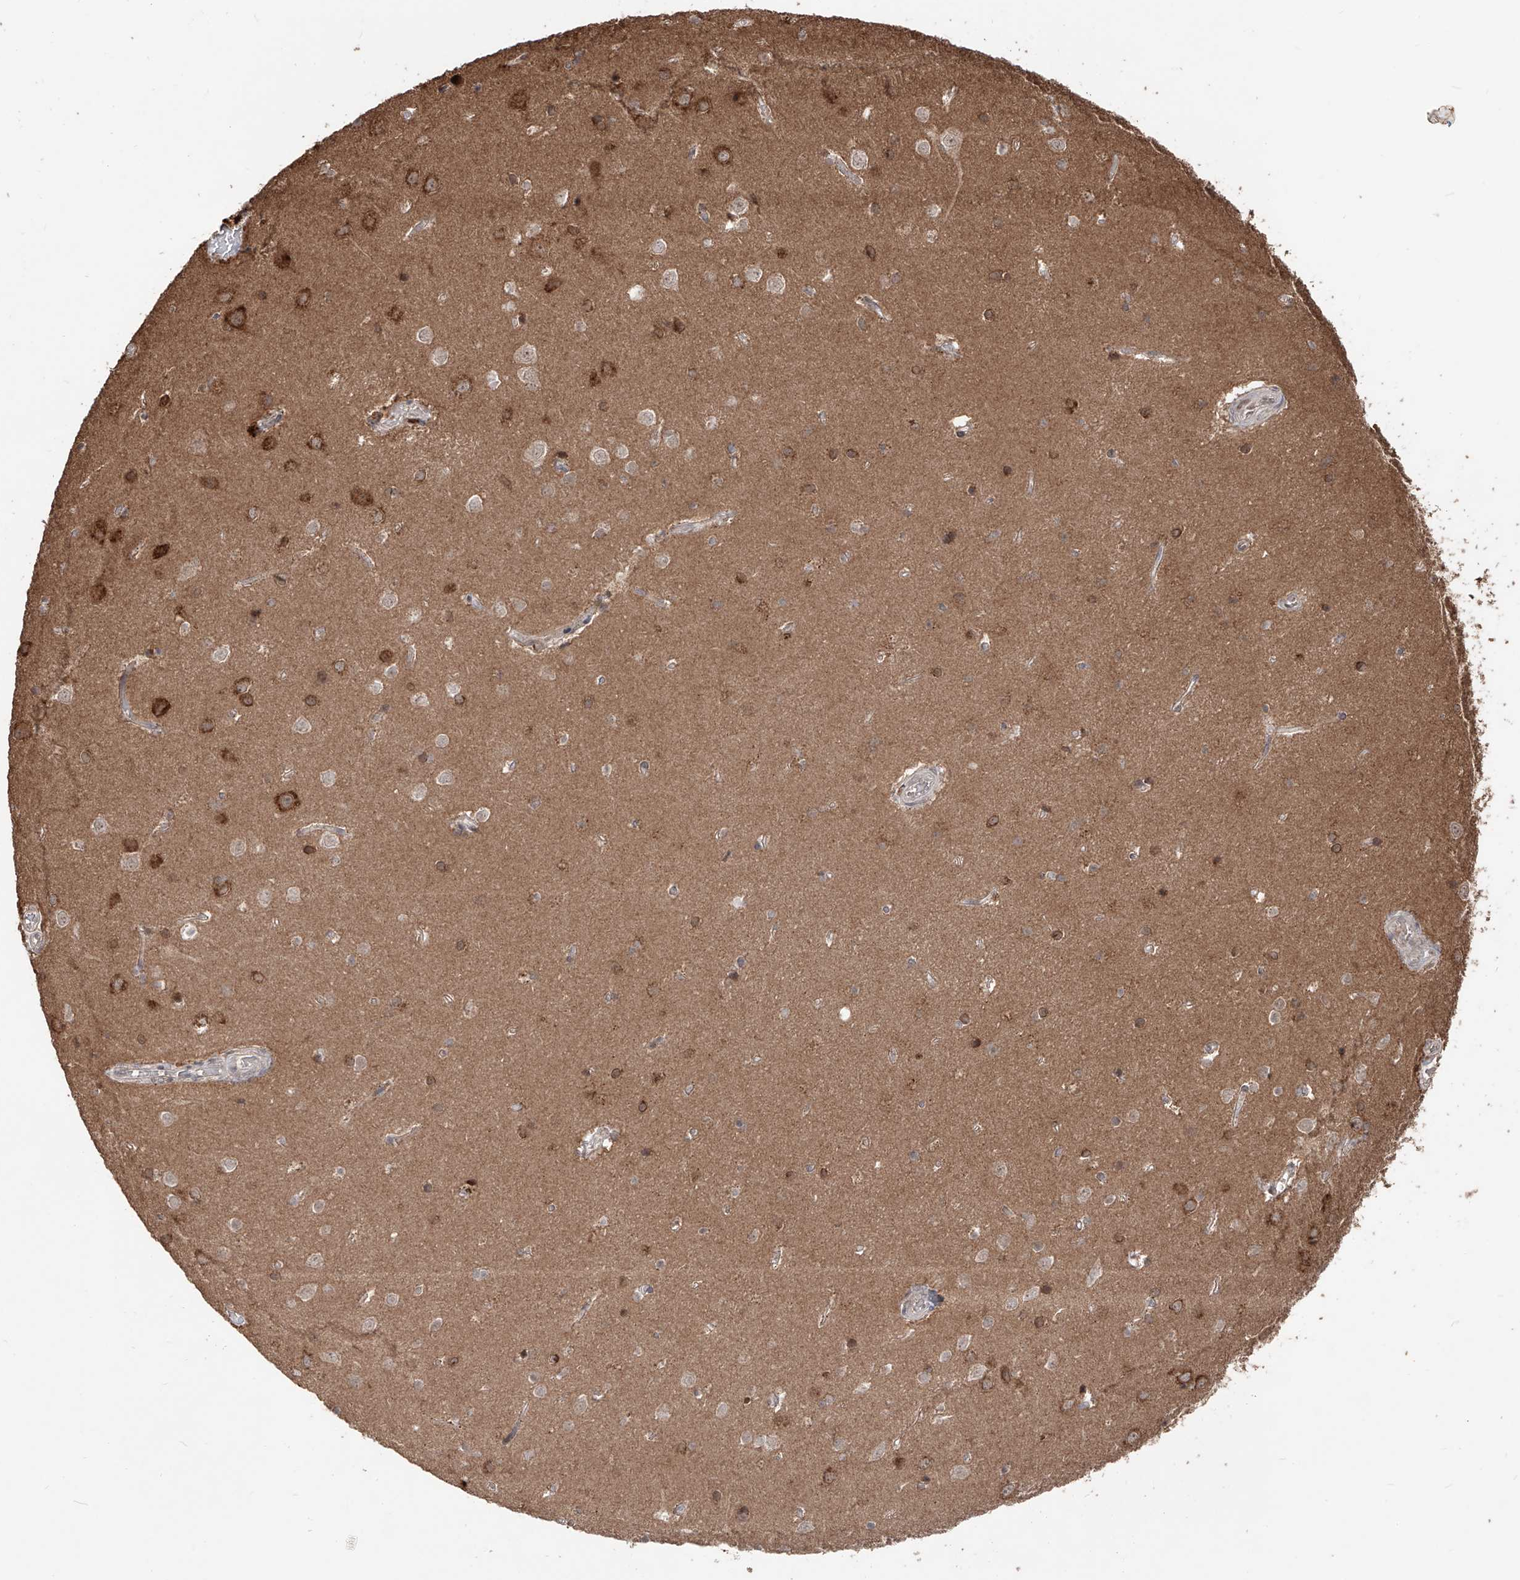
{"staining": {"intensity": "negative", "quantity": "none", "location": "none"}, "tissue": "cerebral cortex", "cell_type": "Endothelial cells", "image_type": "normal", "snomed": [{"axis": "morphology", "description": "Normal tissue, NOS"}, {"axis": "topography", "description": "Cerebral cortex"}], "caption": "Immunohistochemical staining of unremarkable cerebral cortex demonstrates no significant expression in endothelial cells.", "gene": "FAM135A", "patient": {"sex": "male", "age": 54}}